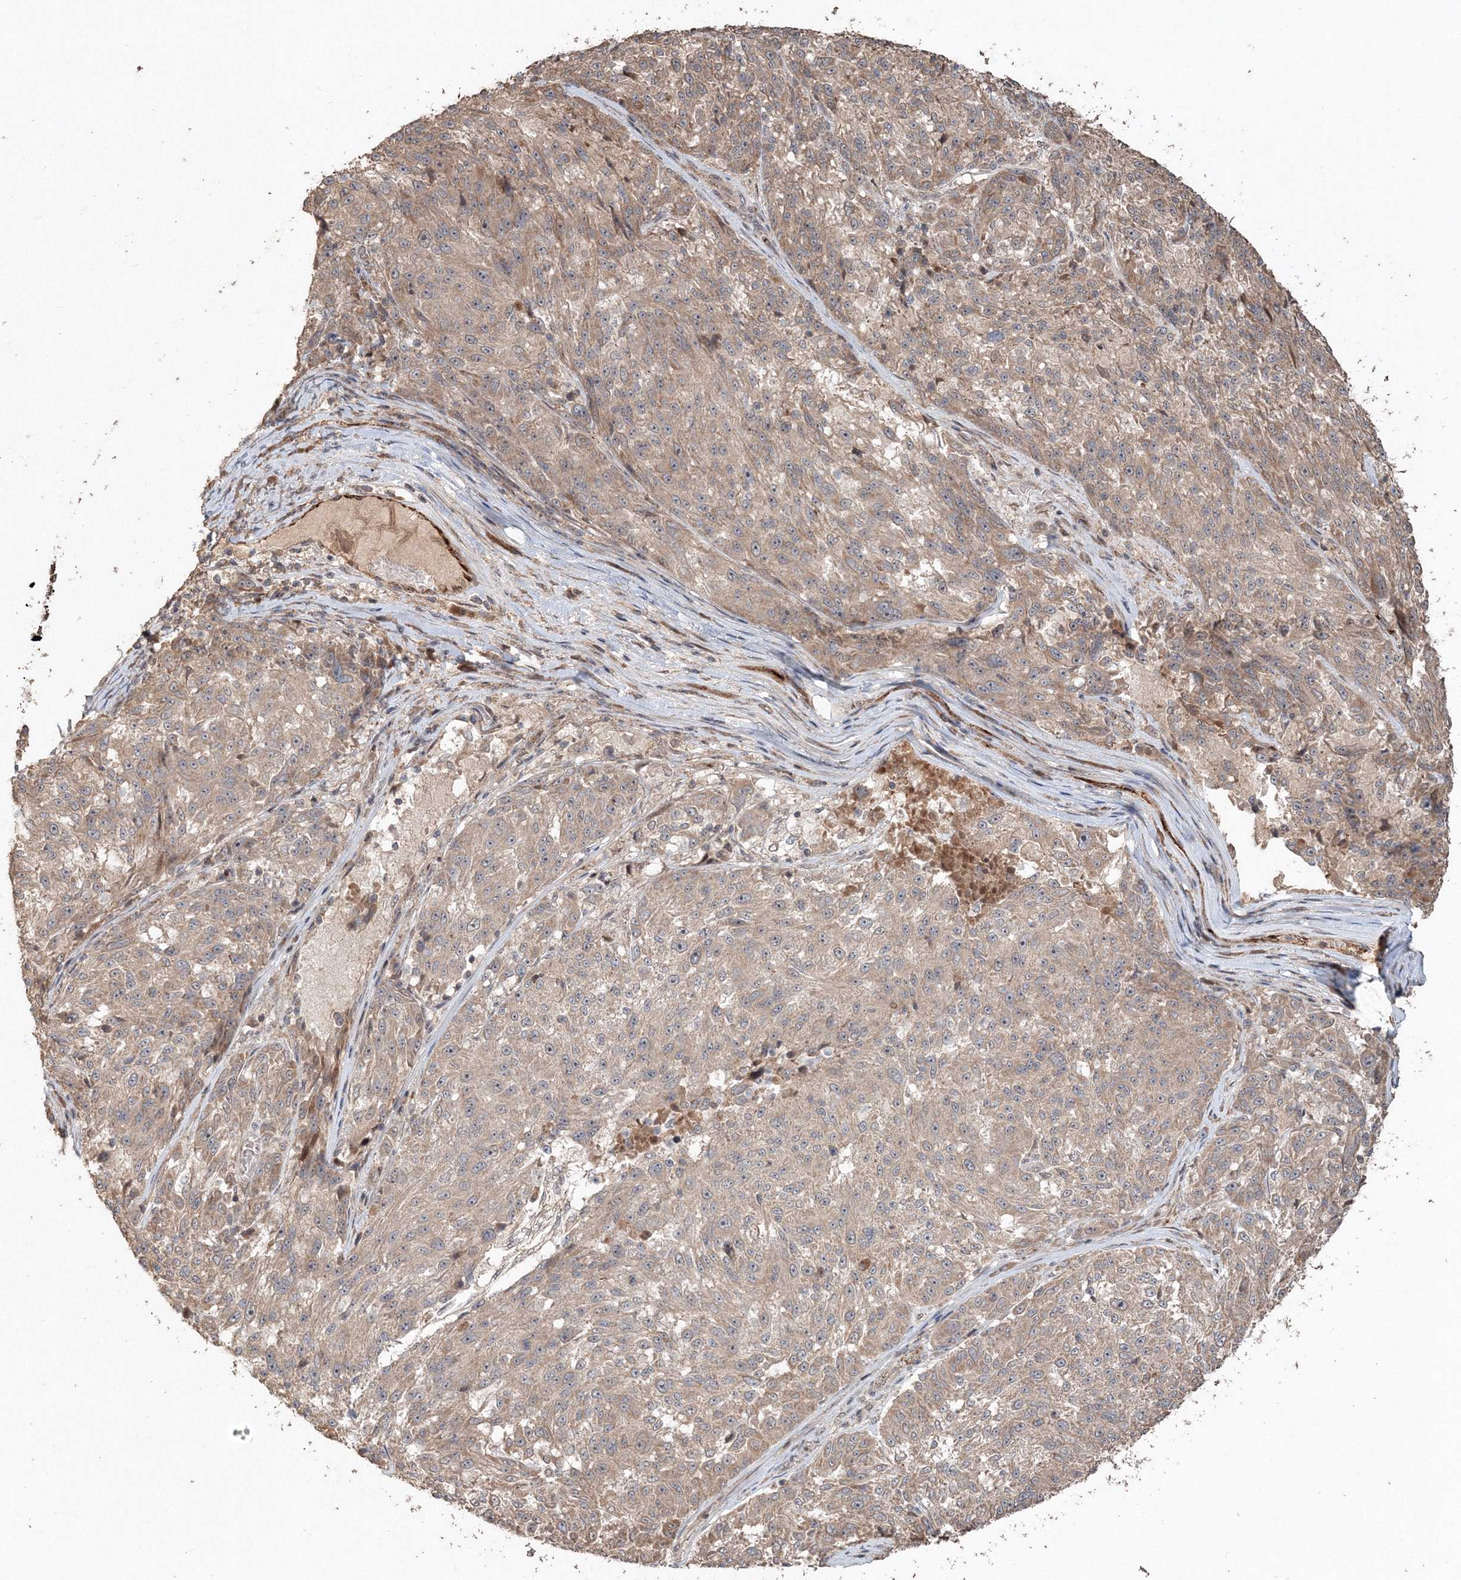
{"staining": {"intensity": "weak", "quantity": ">75%", "location": "cytoplasmic/membranous"}, "tissue": "melanoma", "cell_type": "Tumor cells", "image_type": "cancer", "snomed": [{"axis": "morphology", "description": "Malignant melanoma, NOS"}, {"axis": "topography", "description": "Skin"}], "caption": "Malignant melanoma stained for a protein shows weak cytoplasmic/membranous positivity in tumor cells.", "gene": "ANAPC16", "patient": {"sex": "male", "age": 53}}